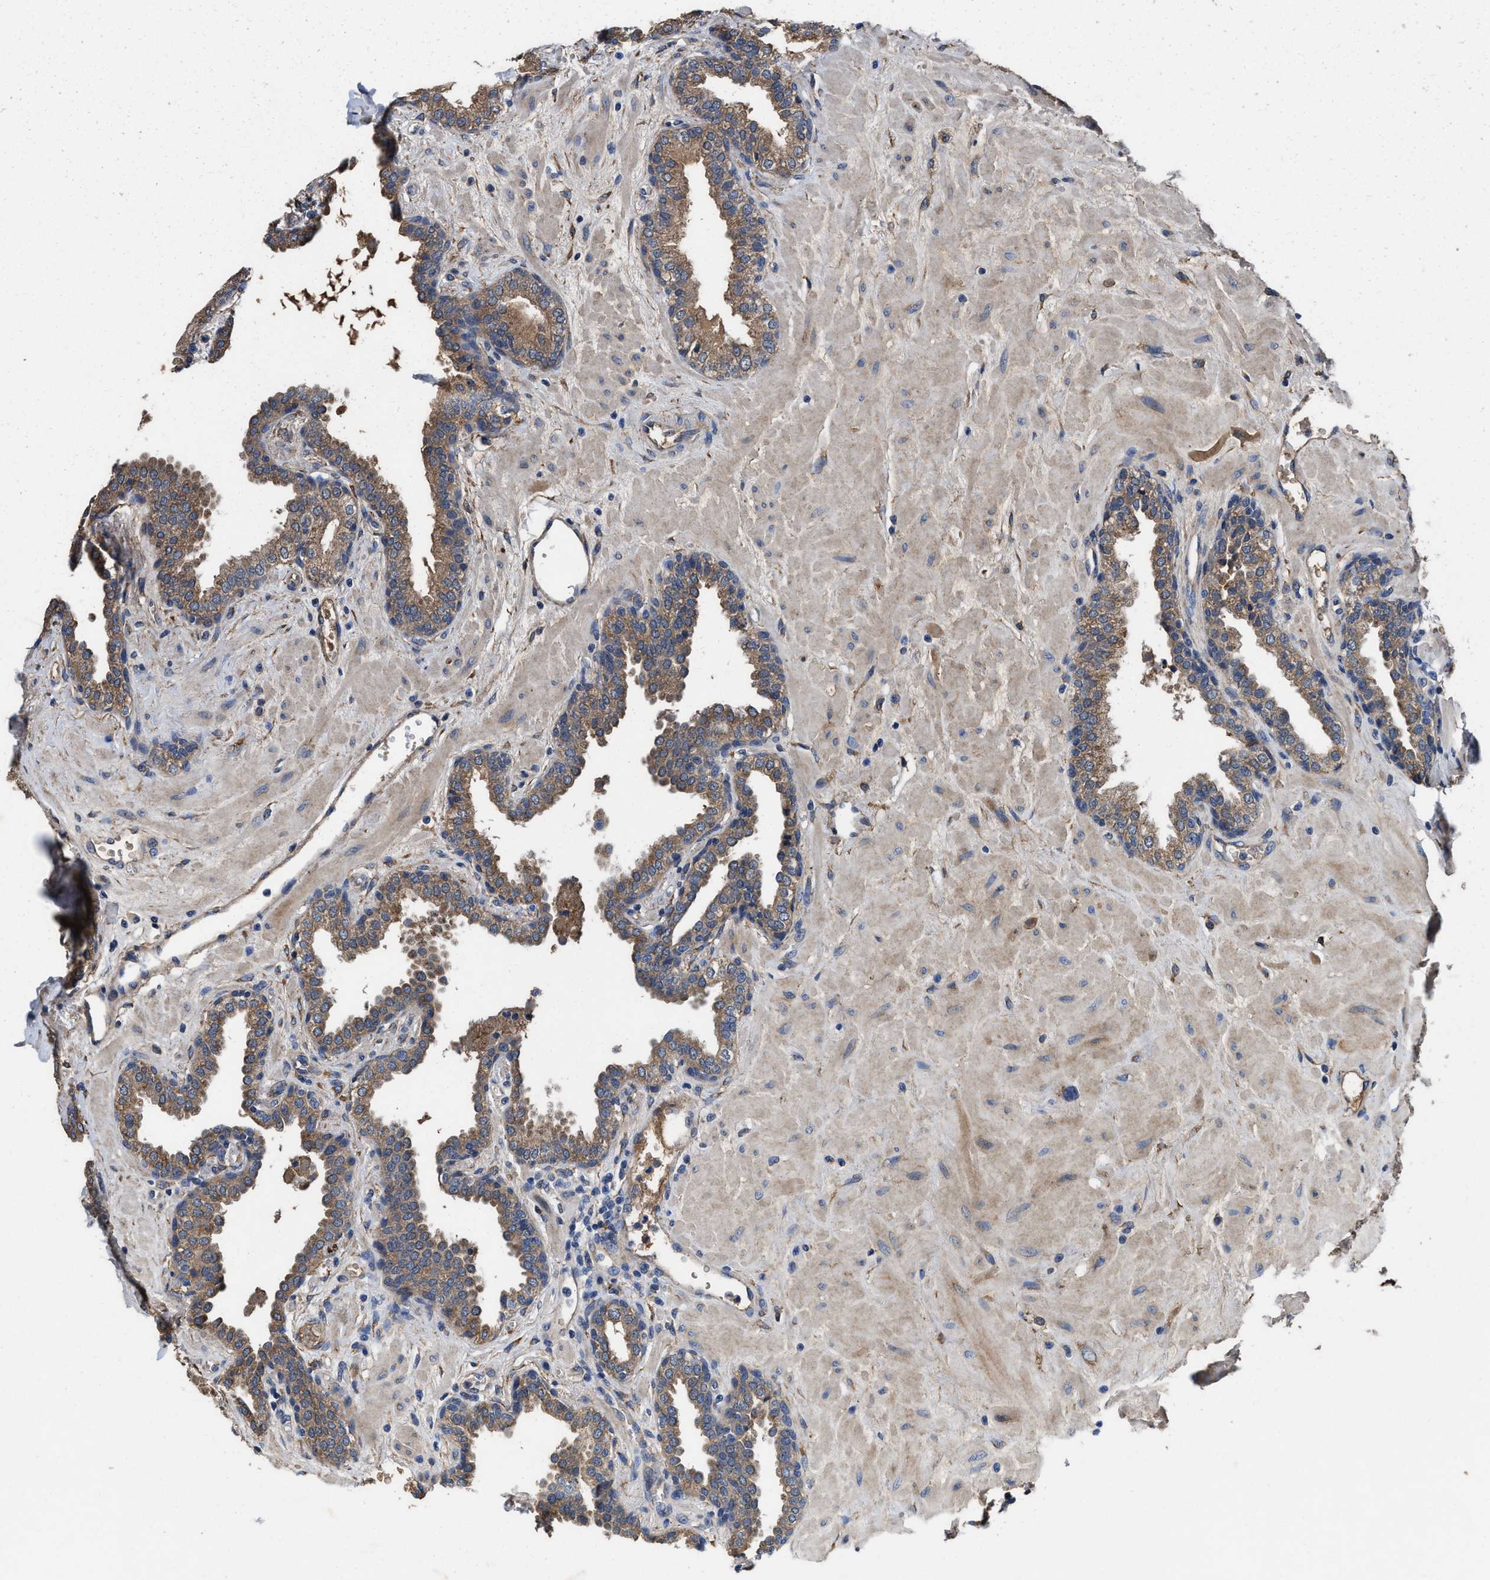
{"staining": {"intensity": "moderate", "quantity": ">75%", "location": "cytoplasmic/membranous"}, "tissue": "prostate", "cell_type": "Glandular cells", "image_type": "normal", "snomed": [{"axis": "morphology", "description": "Normal tissue, NOS"}, {"axis": "topography", "description": "Prostate"}], "caption": "This micrograph displays immunohistochemistry (IHC) staining of benign human prostate, with medium moderate cytoplasmic/membranous positivity in approximately >75% of glandular cells.", "gene": "IDNK", "patient": {"sex": "male", "age": 51}}